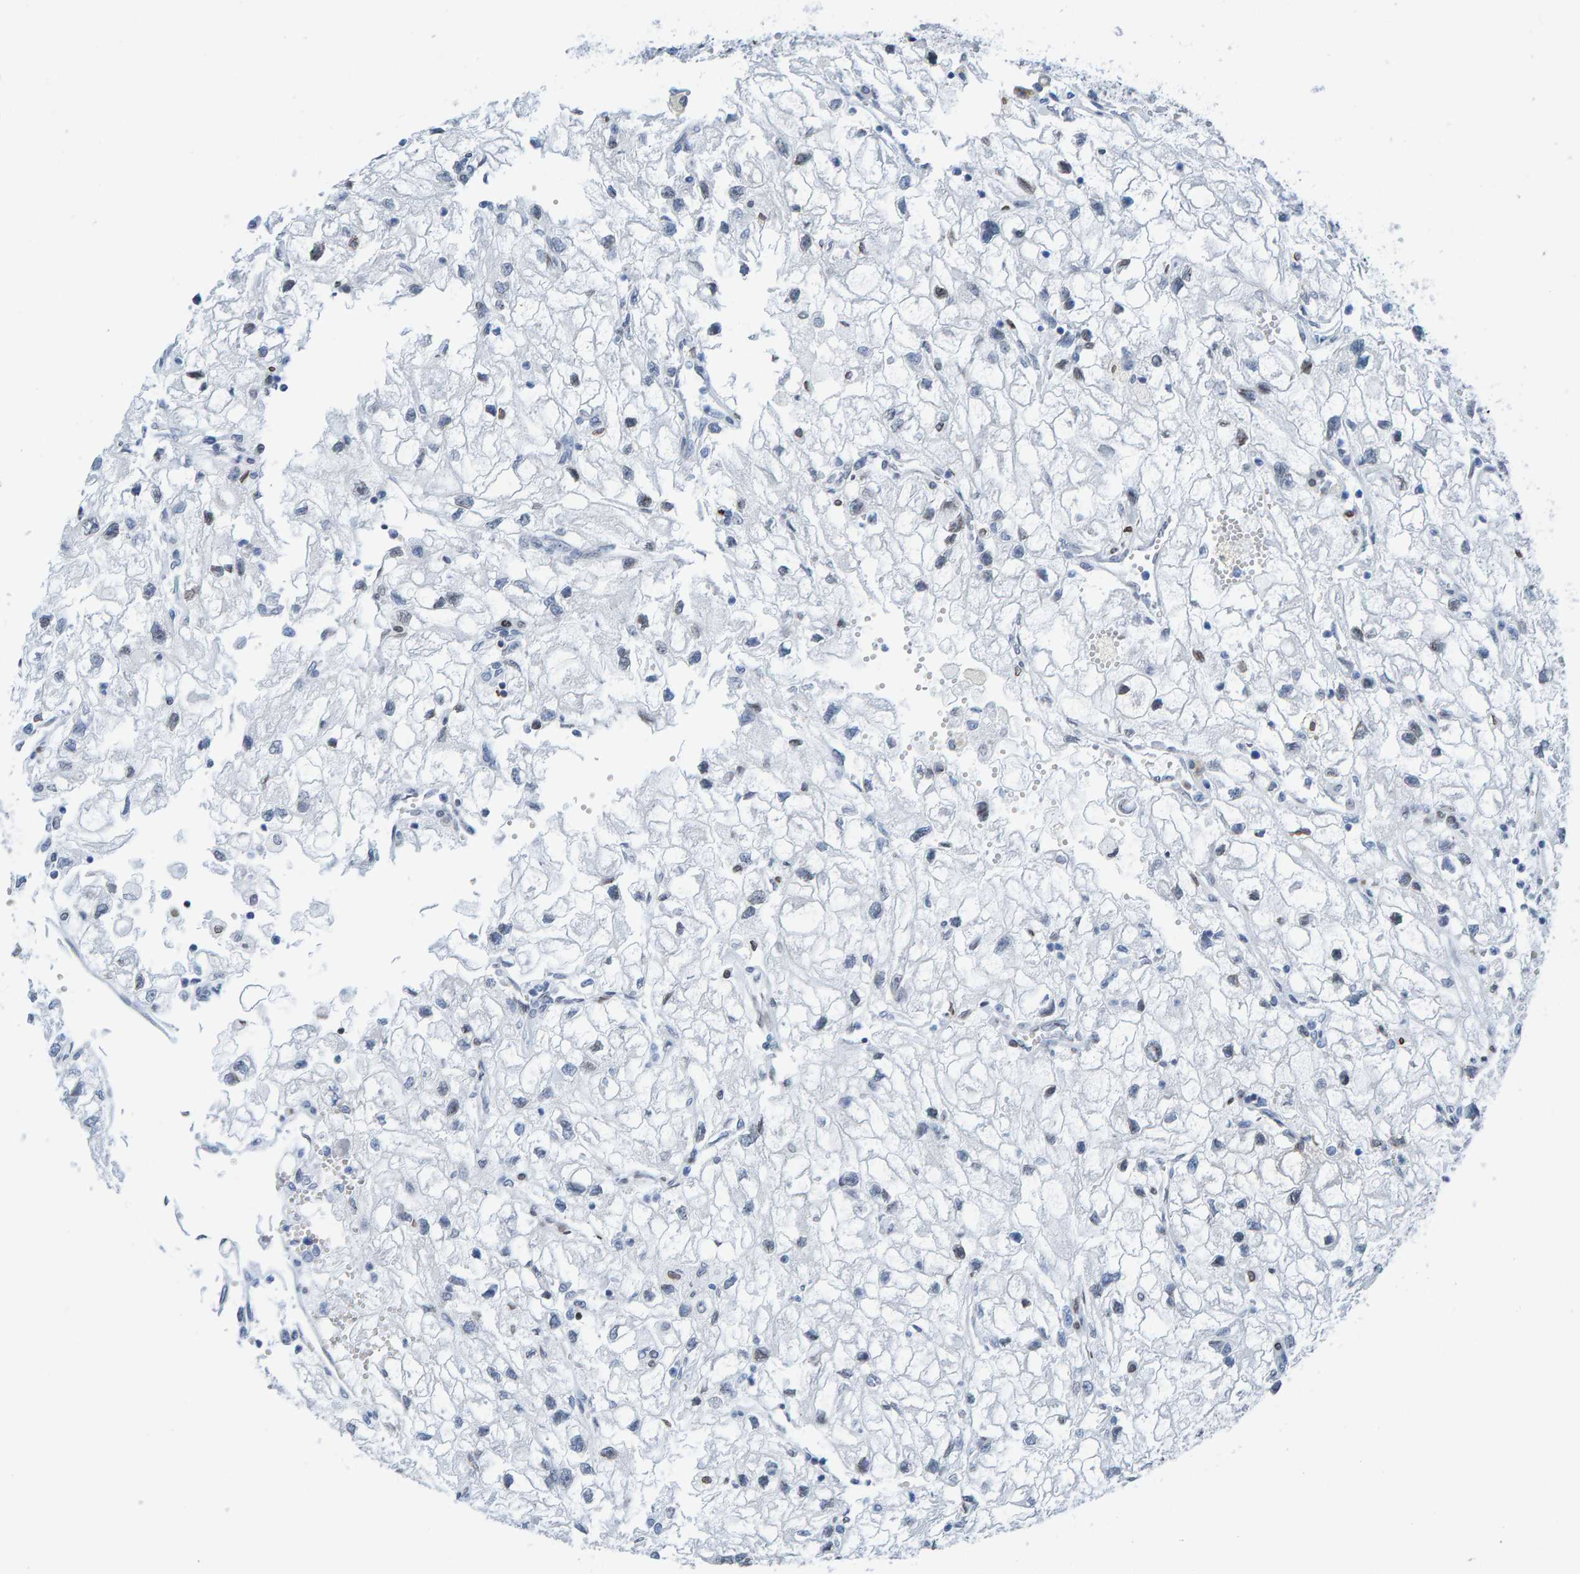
{"staining": {"intensity": "negative", "quantity": "none", "location": "none"}, "tissue": "renal cancer", "cell_type": "Tumor cells", "image_type": "cancer", "snomed": [{"axis": "morphology", "description": "Adenocarcinoma, NOS"}, {"axis": "topography", "description": "Kidney"}], "caption": "Tumor cells are negative for protein expression in human renal adenocarcinoma.", "gene": "LMNB2", "patient": {"sex": "female", "age": 70}}